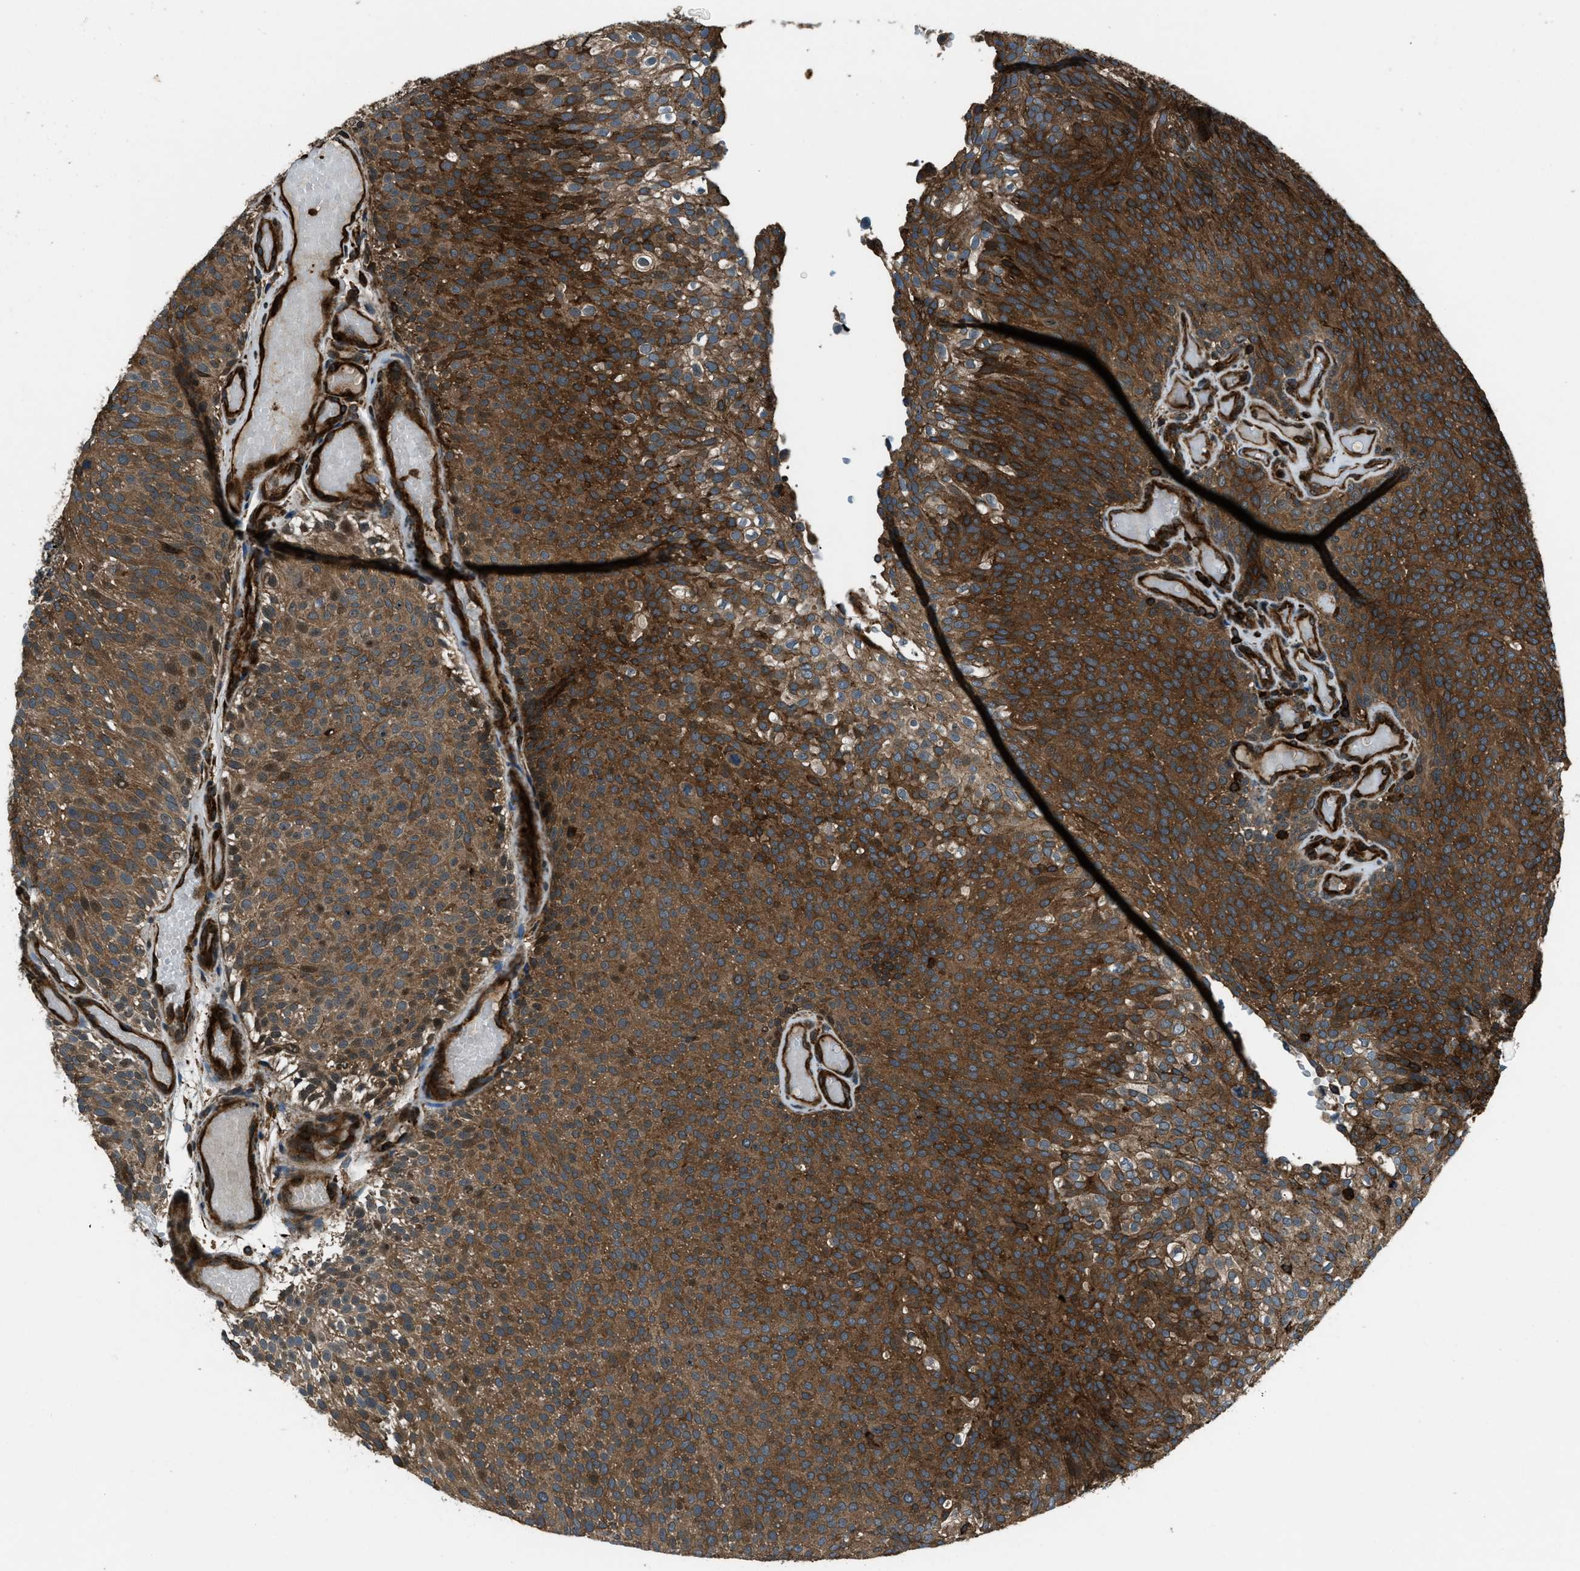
{"staining": {"intensity": "strong", "quantity": ">75%", "location": "cytoplasmic/membranous"}, "tissue": "urothelial cancer", "cell_type": "Tumor cells", "image_type": "cancer", "snomed": [{"axis": "morphology", "description": "Urothelial carcinoma, Low grade"}, {"axis": "topography", "description": "Urinary bladder"}], "caption": "Tumor cells show strong cytoplasmic/membranous staining in about >75% of cells in urothelial cancer.", "gene": "SNX30", "patient": {"sex": "male", "age": 78}}